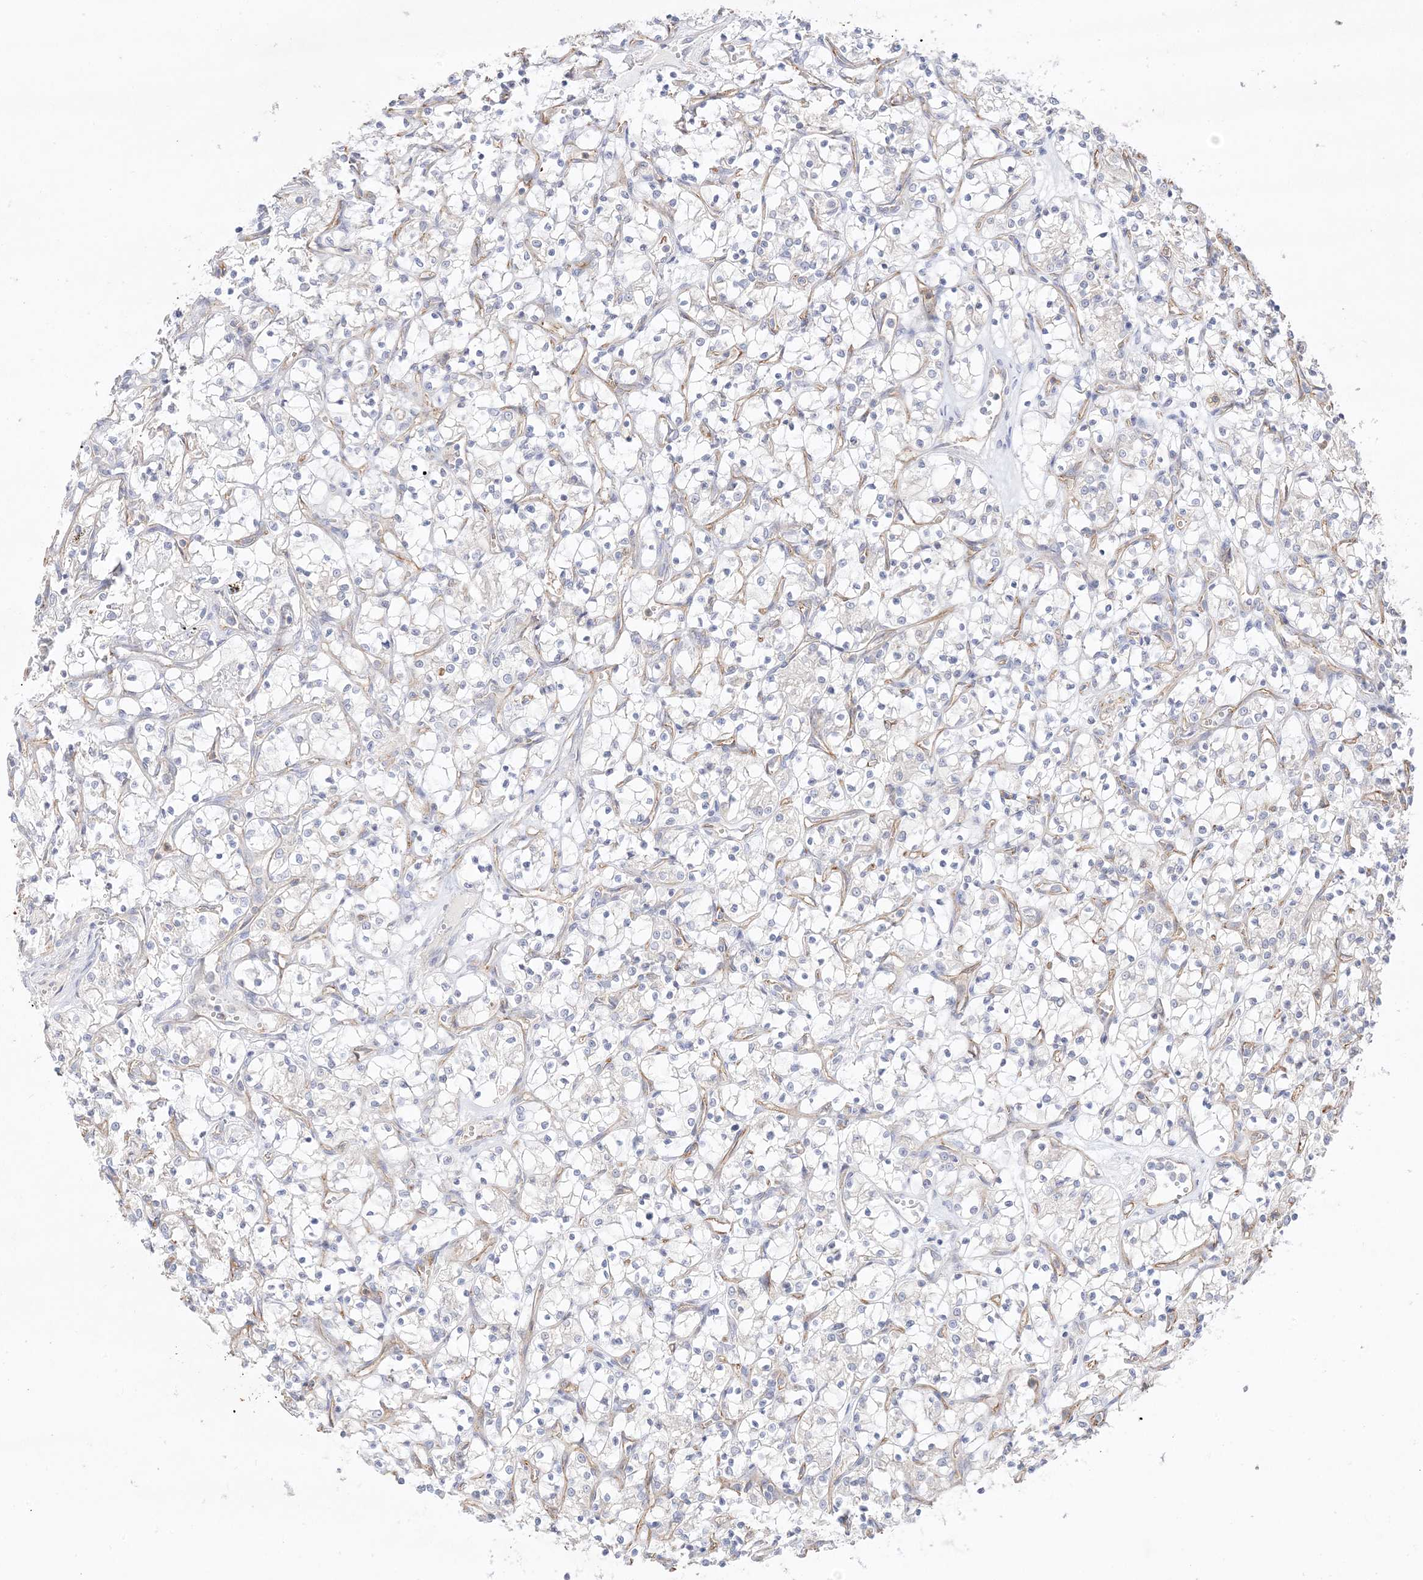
{"staining": {"intensity": "negative", "quantity": "none", "location": "none"}, "tissue": "renal cancer", "cell_type": "Tumor cells", "image_type": "cancer", "snomed": [{"axis": "morphology", "description": "Adenocarcinoma, NOS"}, {"axis": "topography", "description": "Kidney"}], "caption": "Tumor cells are negative for brown protein staining in renal cancer. Nuclei are stained in blue.", "gene": "TRANK1", "patient": {"sex": "female", "age": 69}}